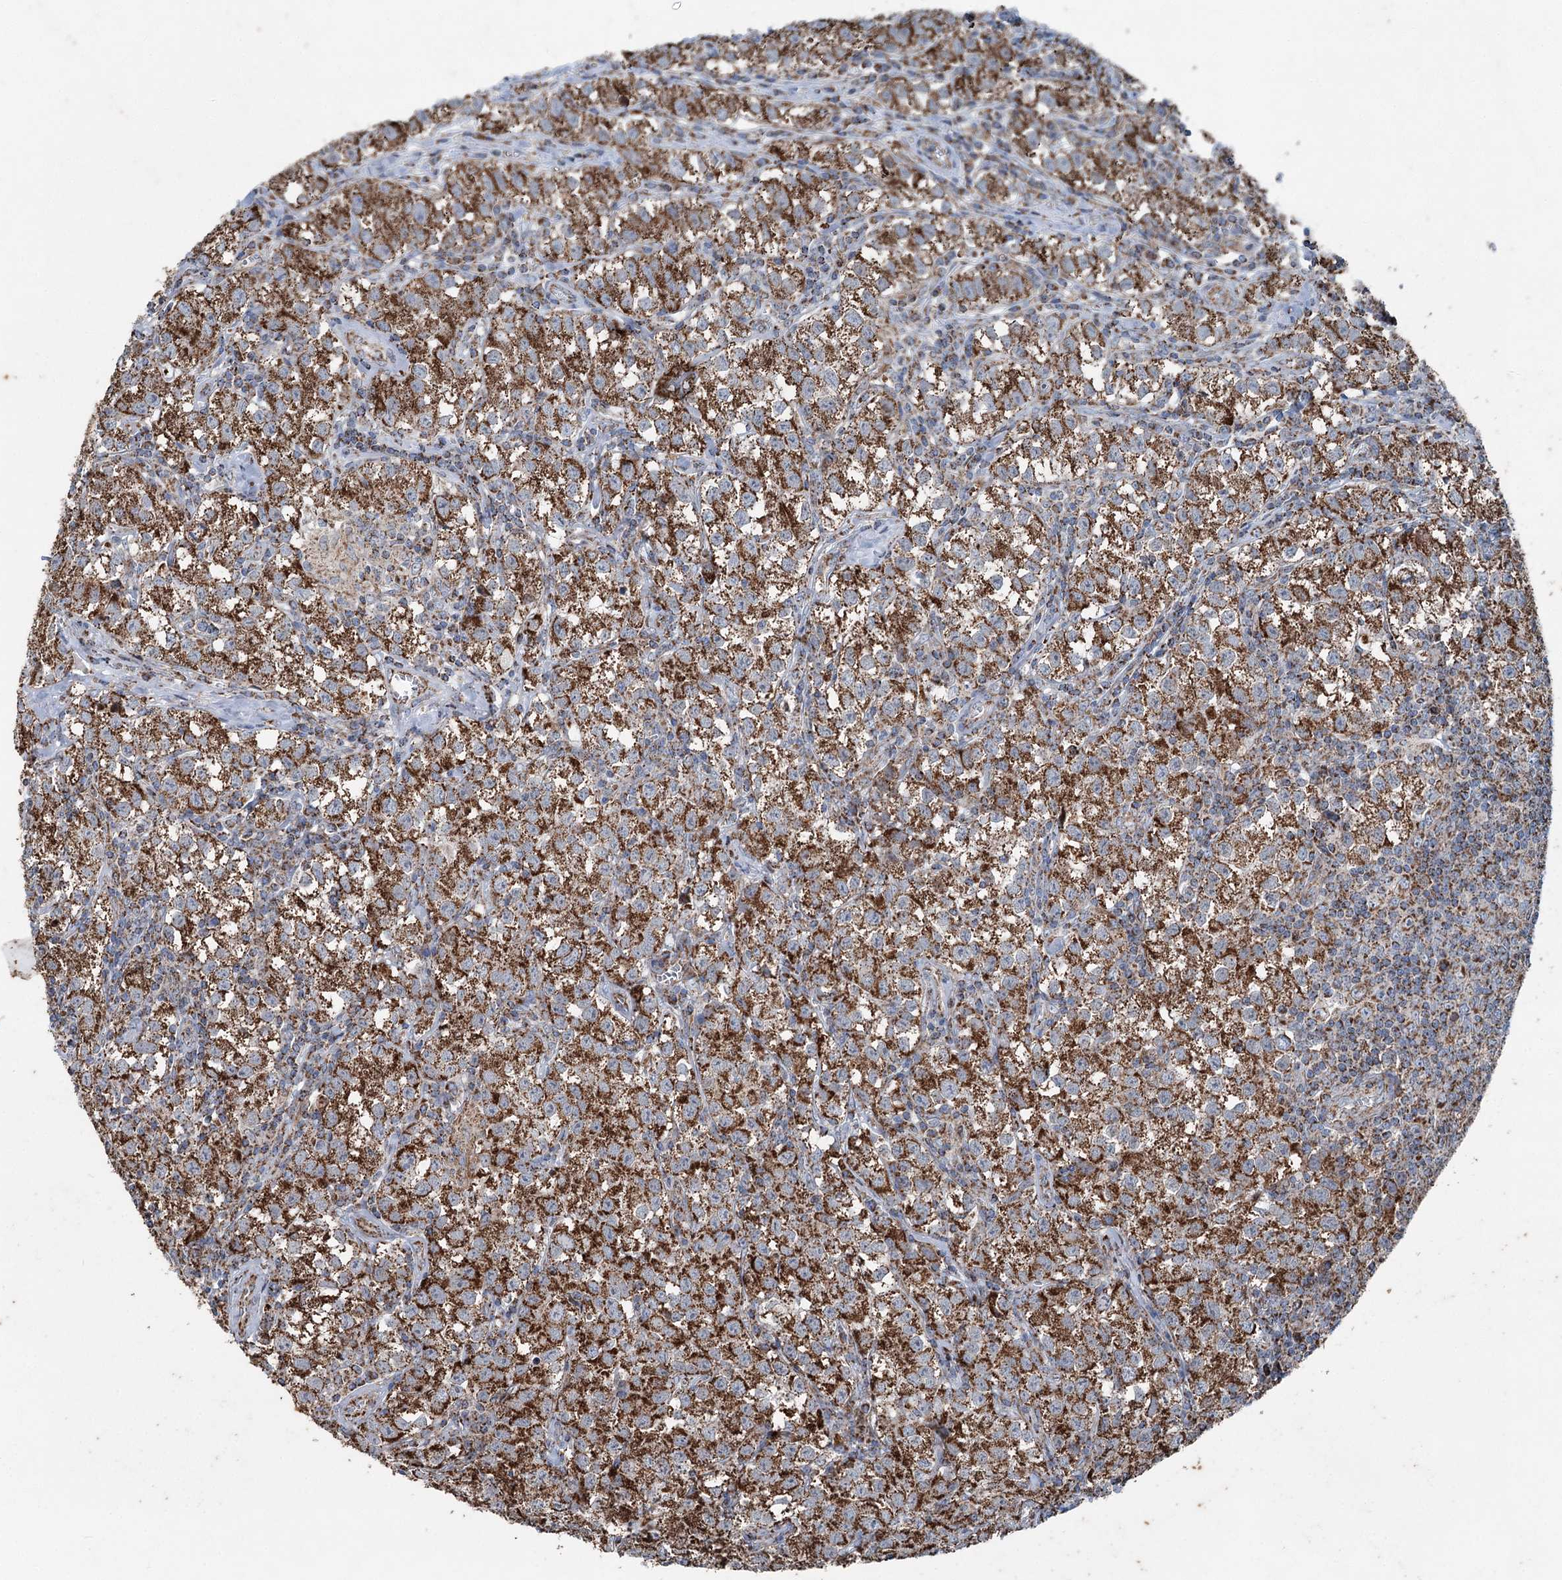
{"staining": {"intensity": "strong", "quantity": ">75%", "location": "cytoplasmic/membranous"}, "tissue": "testis cancer", "cell_type": "Tumor cells", "image_type": "cancer", "snomed": [{"axis": "morphology", "description": "Seminoma, NOS"}, {"axis": "morphology", "description": "Carcinoma, Embryonal, NOS"}, {"axis": "topography", "description": "Testis"}], "caption": "Testis seminoma was stained to show a protein in brown. There is high levels of strong cytoplasmic/membranous expression in about >75% of tumor cells.", "gene": "UCN3", "patient": {"sex": "male", "age": 43}}